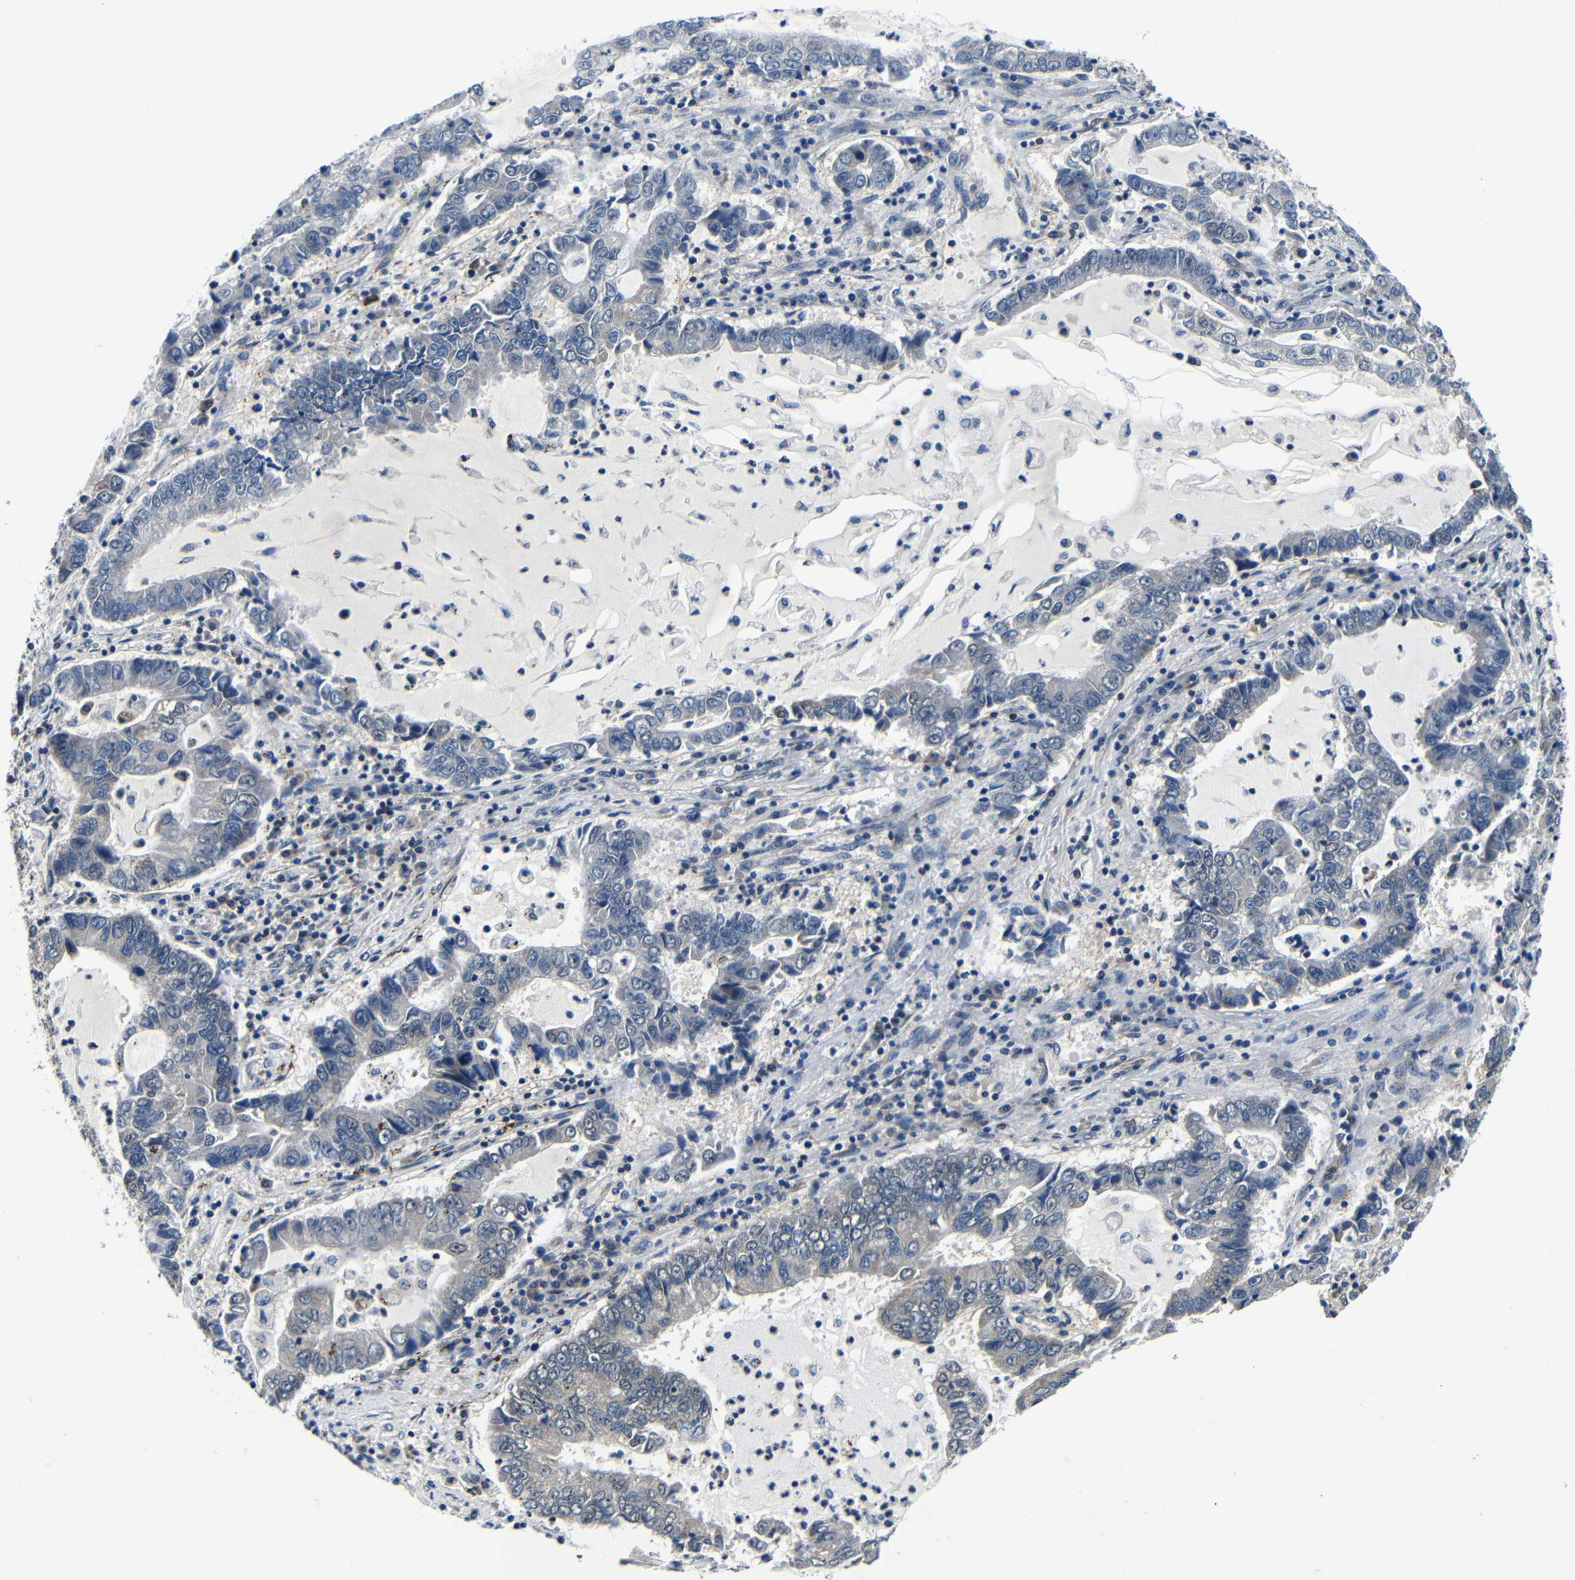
{"staining": {"intensity": "weak", "quantity": "<25%", "location": "cytoplasmic/membranous"}, "tissue": "lung cancer", "cell_type": "Tumor cells", "image_type": "cancer", "snomed": [{"axis": "morphology", "description": "Adenocarcinoma, NOS"}, {"axis": "topography", "description": "Lung"}], "caption": "A high-resolution micrograph shows immunohistochemistry staining of lung cancer (adenocarcinoma), which shows no significant positivity in tumor cells.", "gene": "FKBP14", "patient": {"sex": "female", "age": 51}}